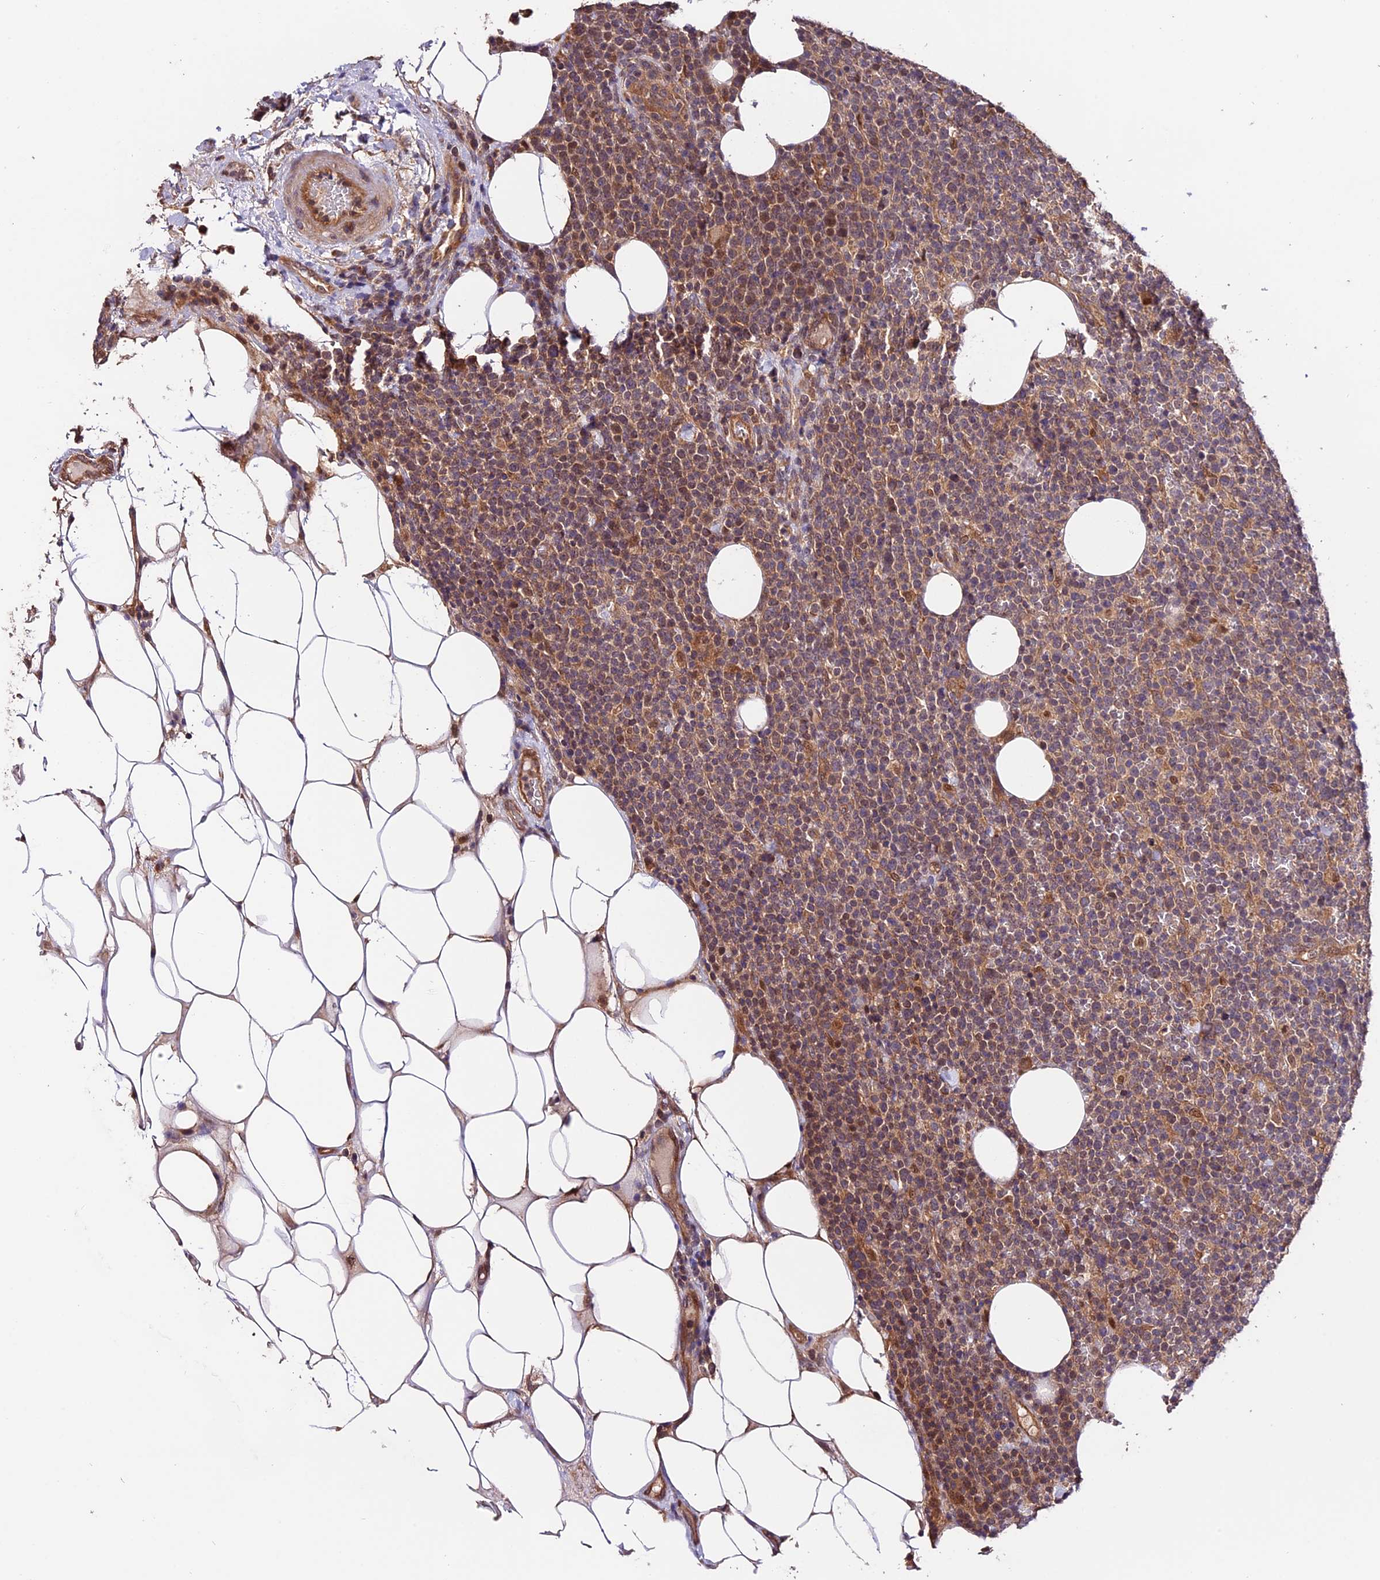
{"staining": {"intensity": "weak", "quantity": ">75%", "location": "cytoplasmic/membranous"}, "tissue": "lymphoma", "cell_type": "Tumor cells", "image_type": "cancer", "snomed": [{"axis": "morphology", "description": "Malignant lymphoma, non-Hodgkin's type, High grade"}, {"axis": "topography", "description": "Lymph node"}], "caption": "Malignant lymphoma, non-Hodgkin's type (high-grade) tissue demonstrates weak cytoplasmic/membranous staining in about >75% of tumor cells, visualized by immunohistochemistry.", "gene": "CES3", "patient": {"sex": "male", "age": 61}}